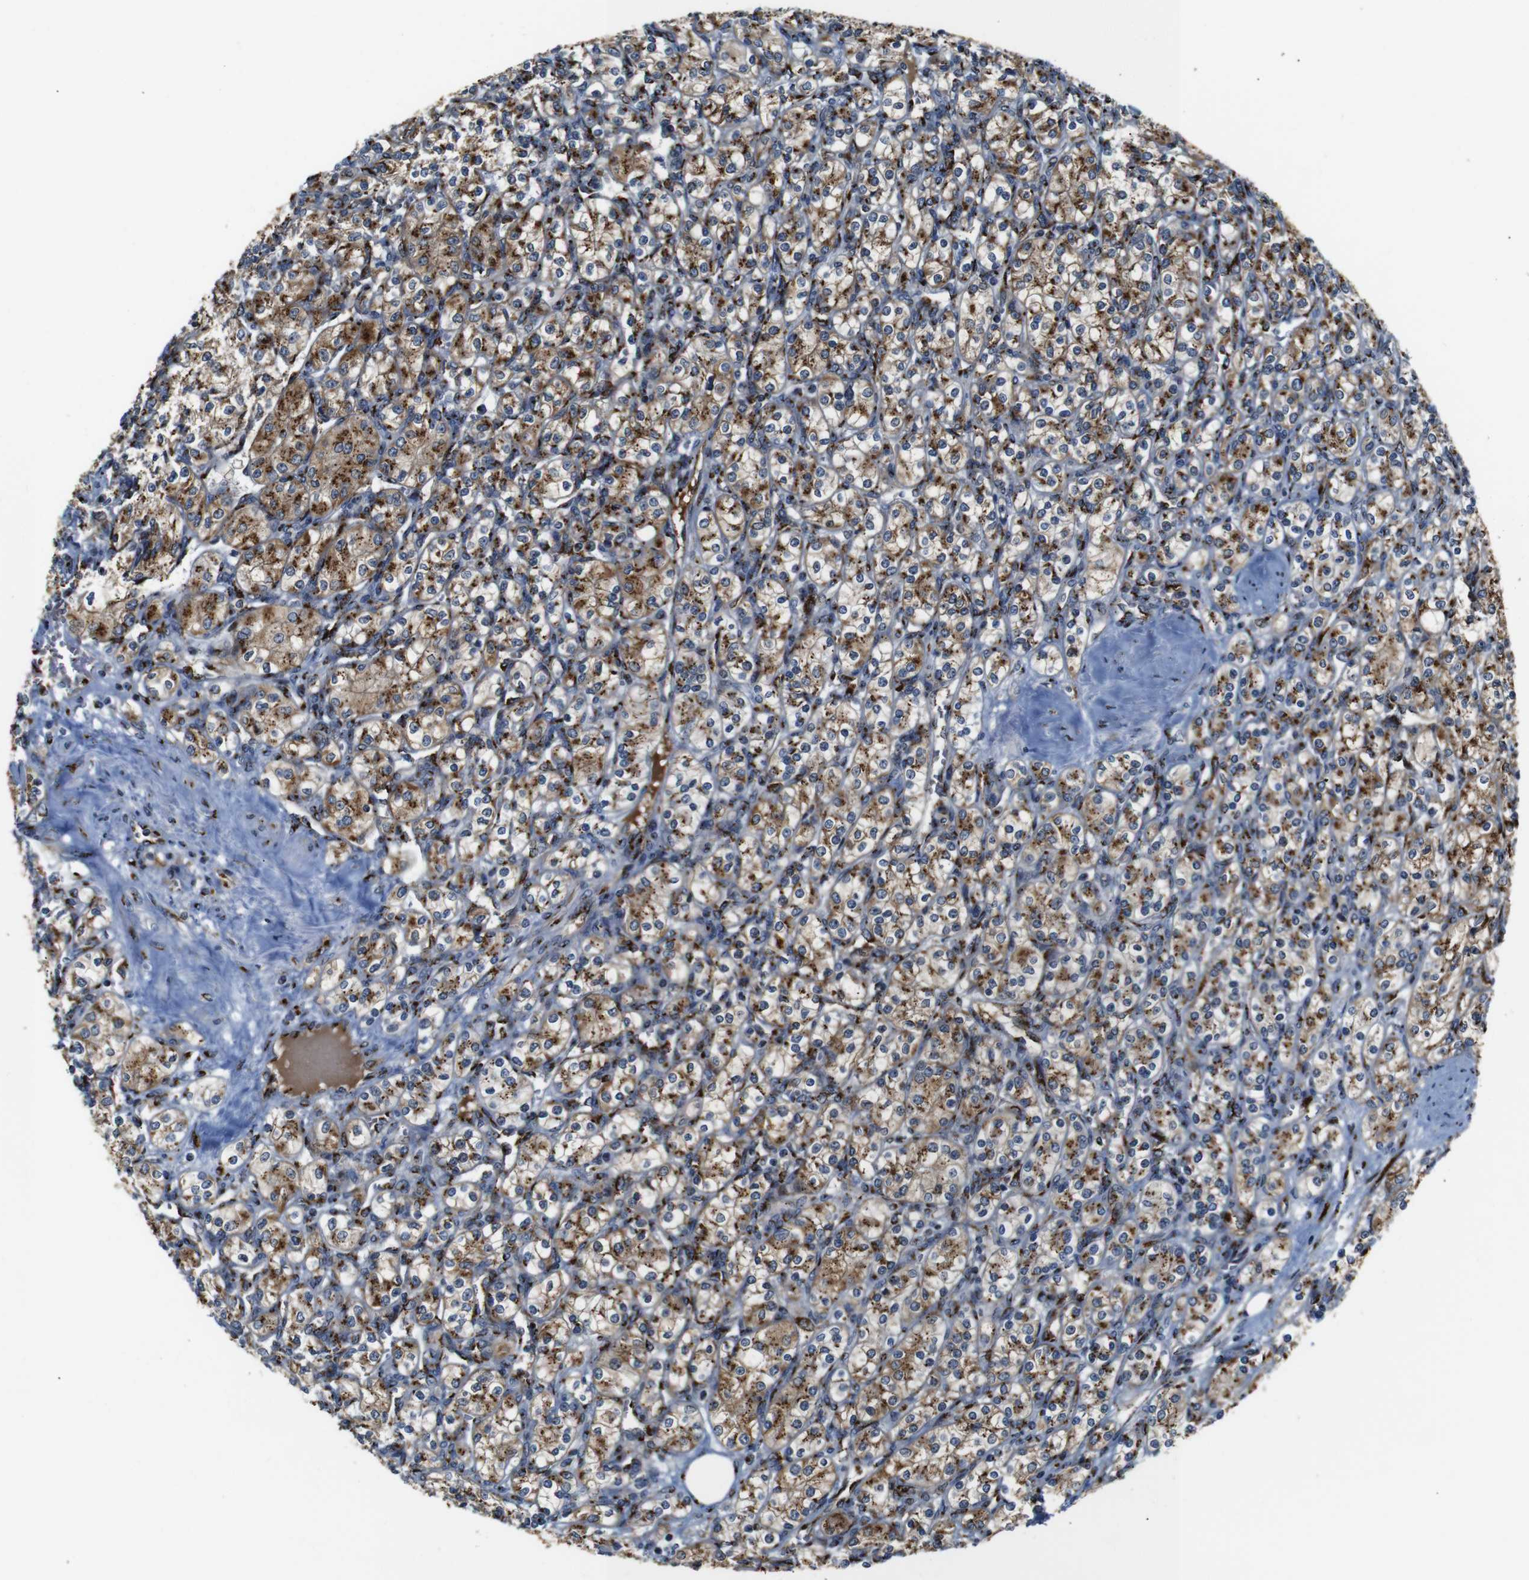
{"staining": {"intensity": "moderate", "quantity": ">75%", "location": "cytoplasmic/membranous"}, "tissue": "renal cancer", "cell_type": "Tumor cells", "image_type": "cancer", "snomed": [{"axis": "morphology", "description": "Adenocarcinoma, NOS"}, {"axis": "topography", "description": "Kidney"}], "caption": "Brown immunohistochemical staining in renal cancer (adenocarcinoma) exhibits moderate cytoplasmic/membranous staining in about >75% of tumor cells. The staining was performed using DAB, with brown indicating positive protein expression. Nuclei are stained blue with hematoxylin.", "gene": "TGOLN2", "patient": {"sex": "male", "age": 77}}